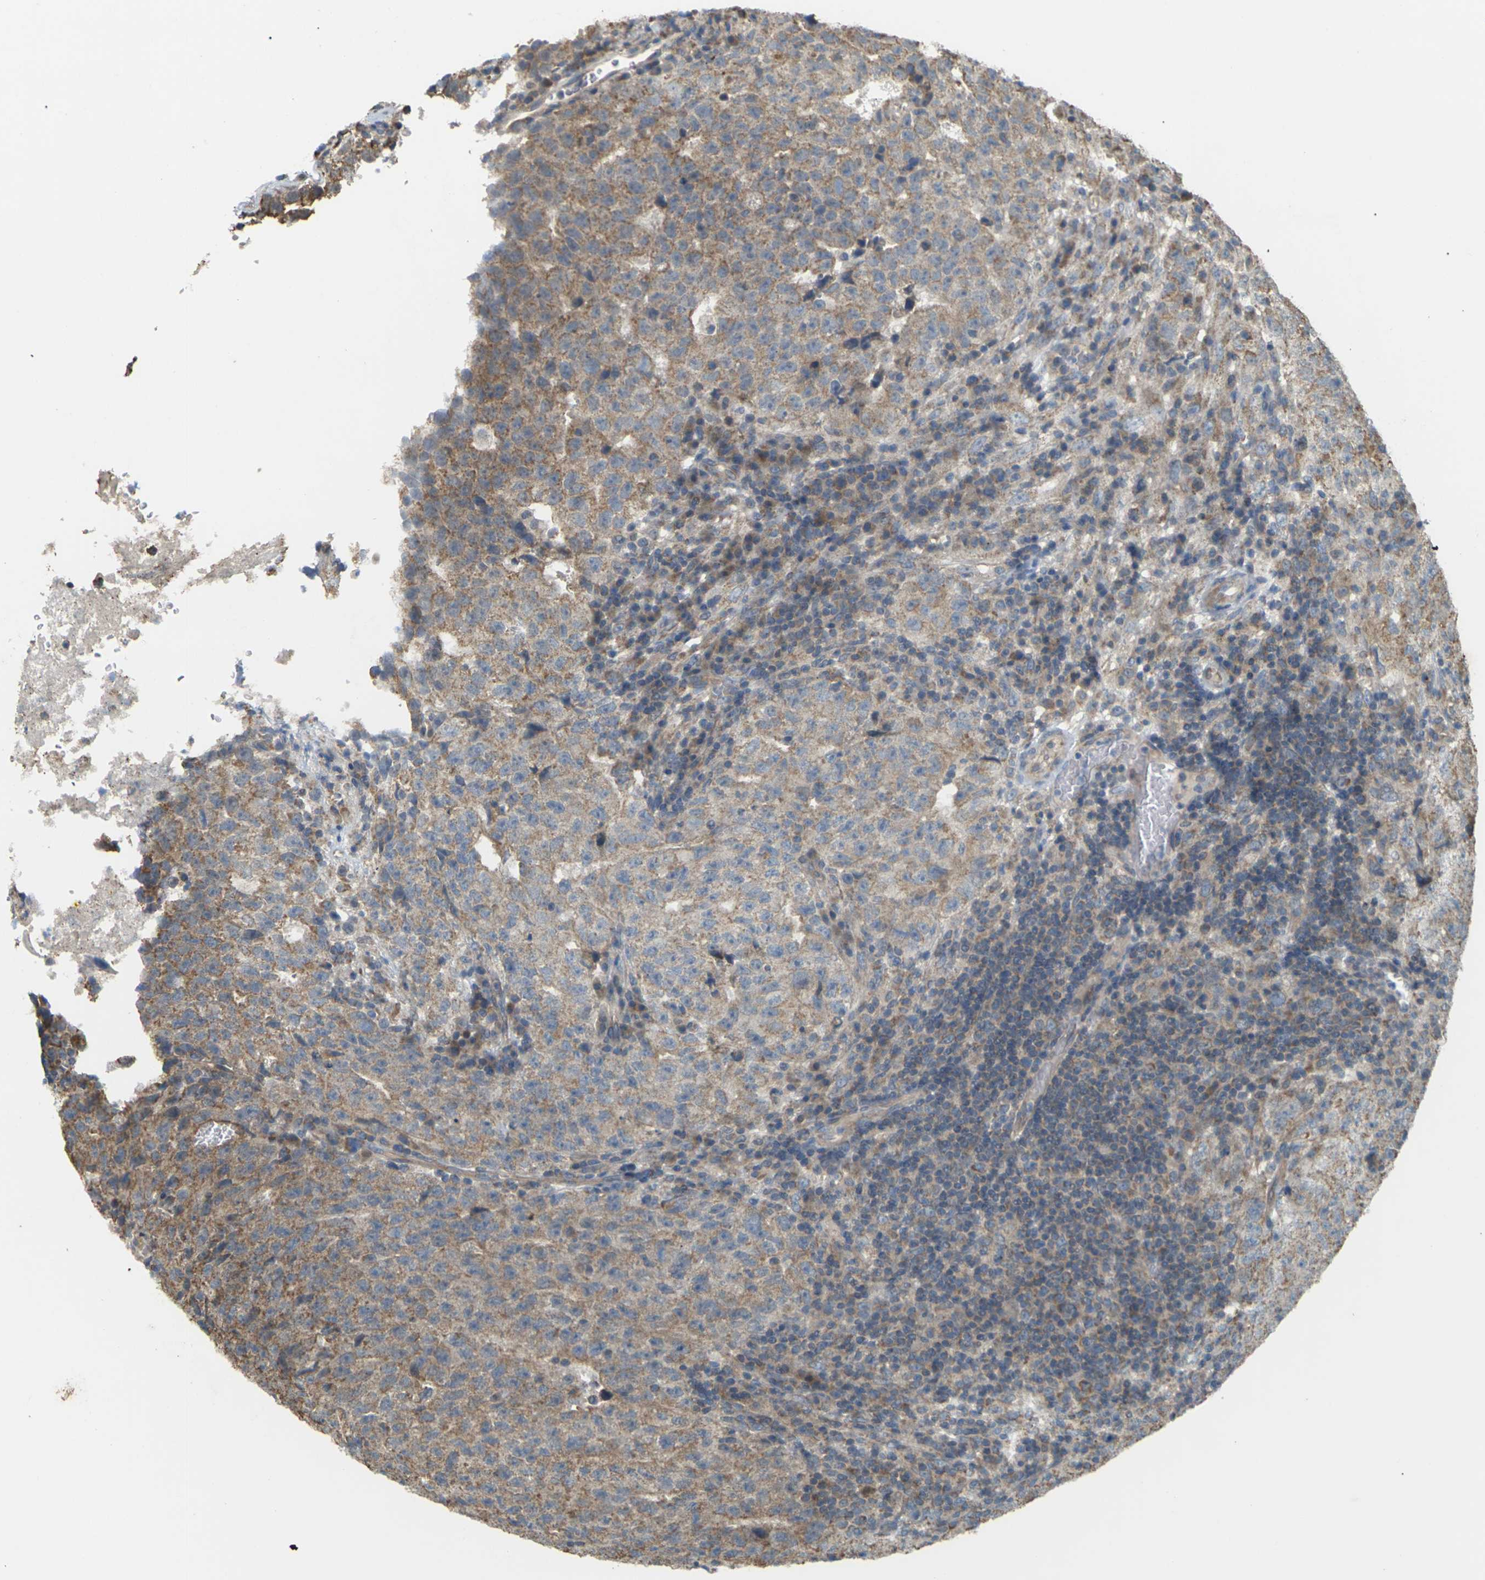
{"staining": {"intensity": "moderate", "quantity": ">75%", "location": "cytoplasmic/membranous"}, "tissue": "testis cancer", "cell_type": "Tumor cells", "image_type": "cancer", "snomed": [{"axis": "morphology", "description": "Necrosis, NOS"}, {"axis": "morphology", "description": "Carcinoma, Embryonal, NOS"}, {"axis": "topography", "description": "Testis"}], "caption": "Testis cancer (embryonal carcinoma) was stained to show a protein in brown. There is medium levels of moderate cytoplasmic/membranous positivity in approximately >75% of tumor cells.", "gene": "KSR1", "patient": {"sex": "male", "age": 19}}